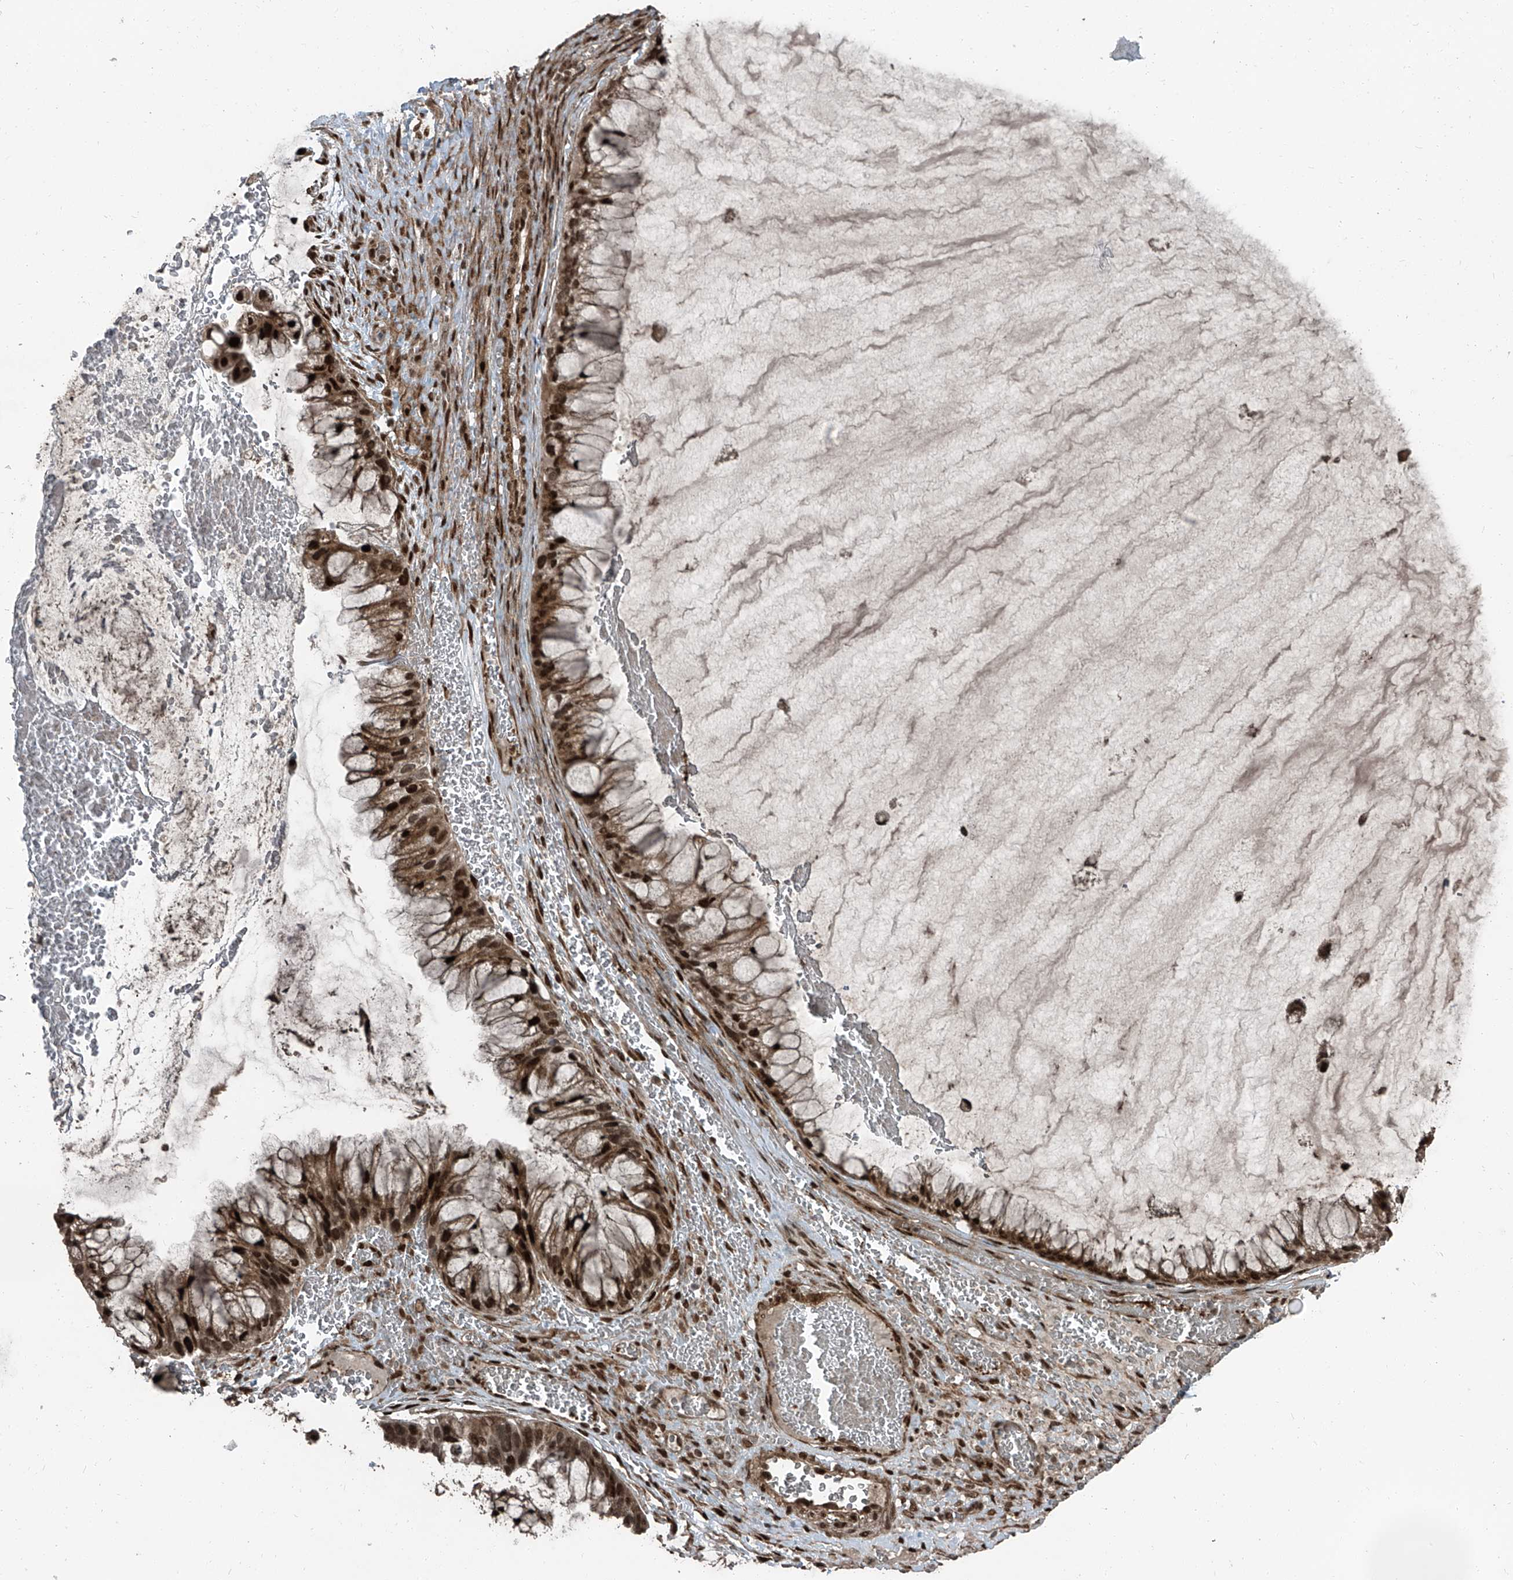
{"staining": {"intensity": "moderate", "quantity": ">75%", "location": "cytoplasmic/membranous,nuclear"}, "tissue": "ovarian cancer", "cell_type": "Tumor cells", "image_type": "cancer", "snomed": [{"axis": "morphology", "description": "Cystadenocarcinoma, mucinous, NOS"}, {"axis": "topography", "description": "Ovary"}], "caption": "DAB (3,3'-diaminobenzidine) immunohistochemical staining of human ovarian mucinous cystadenocarcinoma demonstrates moderate cytoplasmic/membranous and nuclear protein expression in about >75% of tumor cells.", "gene": "ZNF570", "patient": {"sex": "female", "age": 37}}